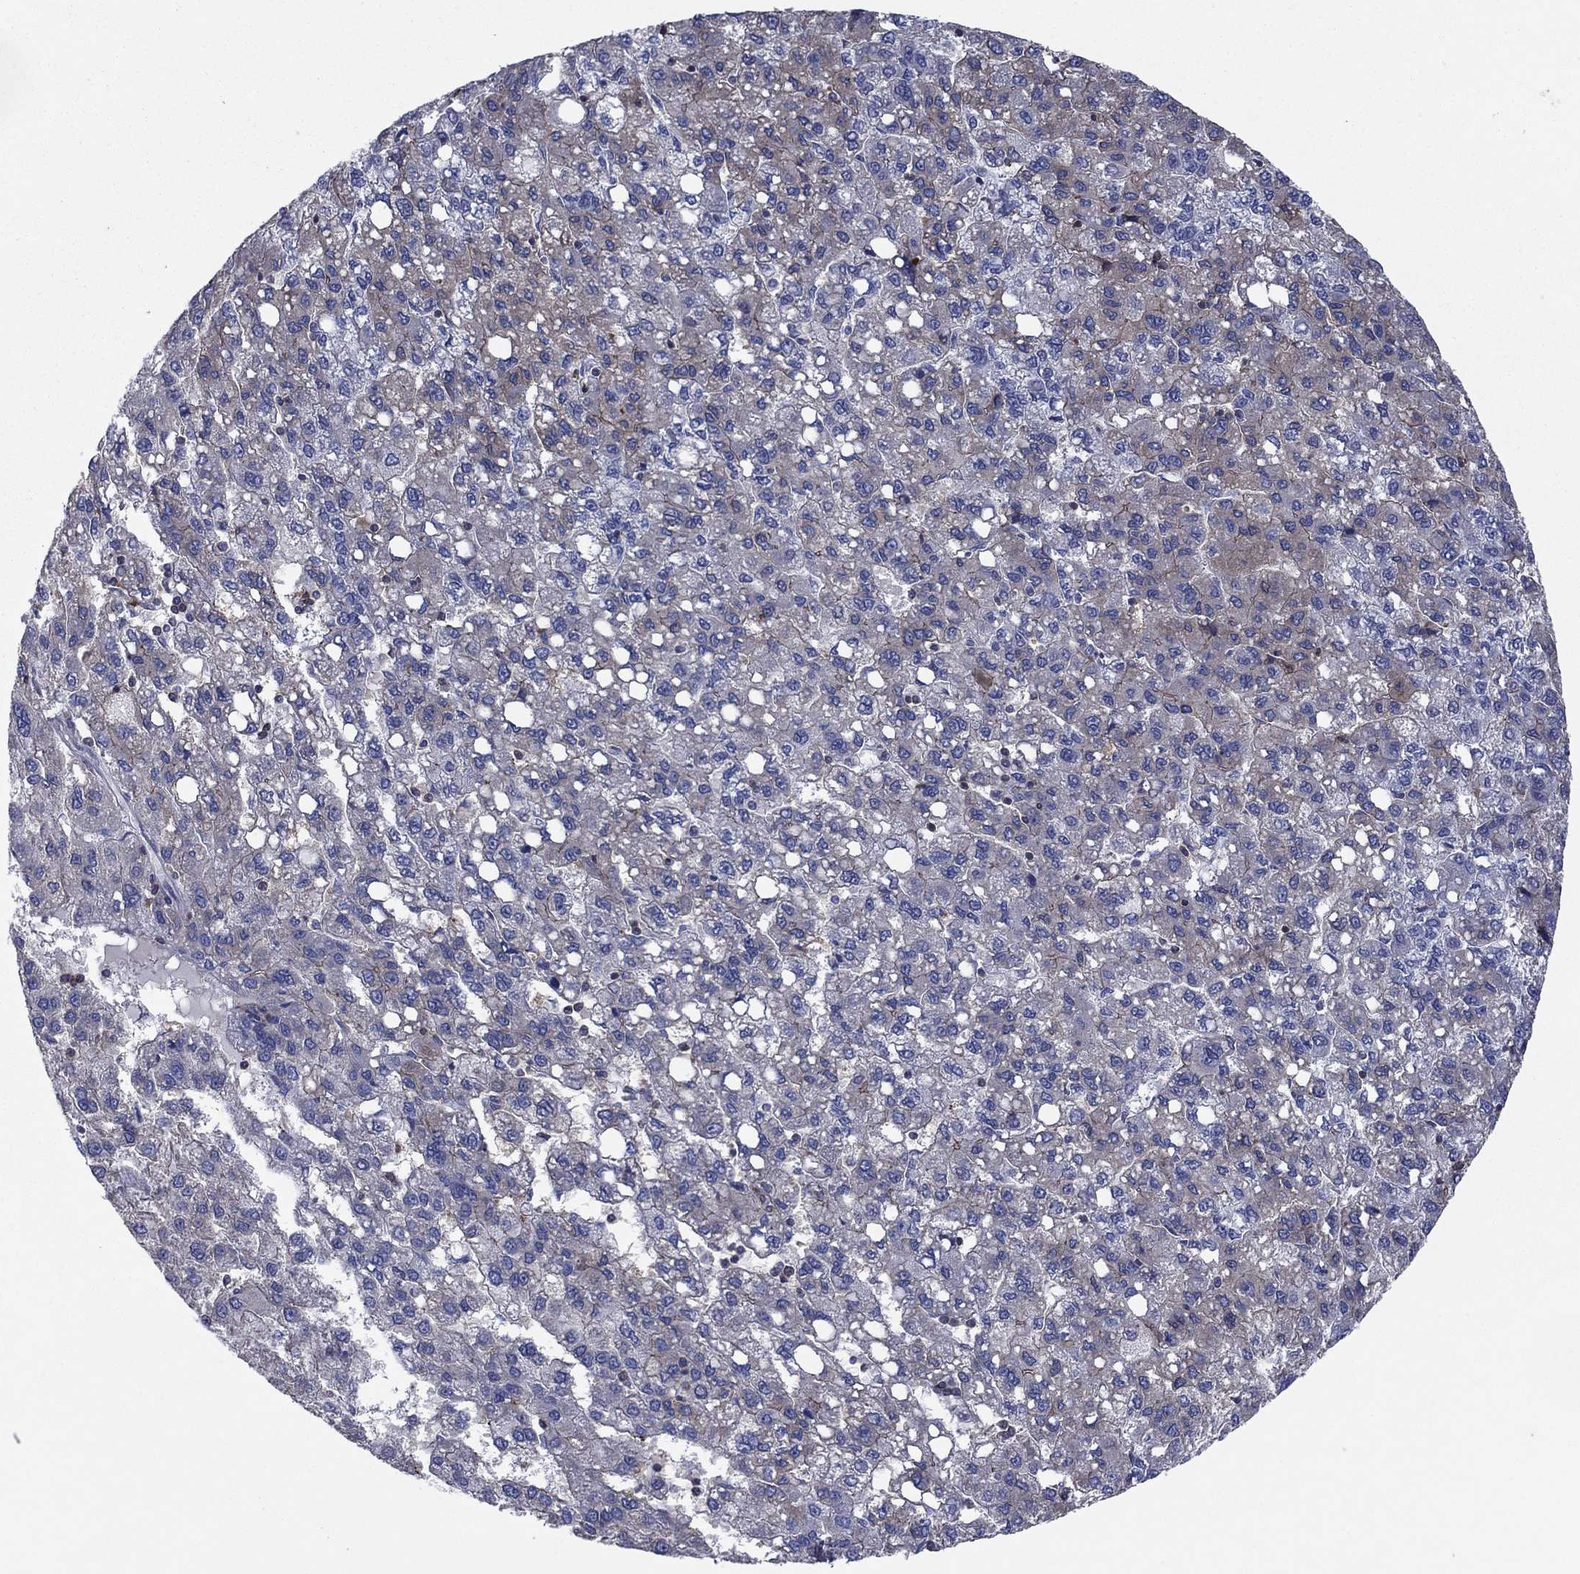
{"staining": {"intensity": "moderate", "quantity": "<25%", "location": "cytoplasmic/membranous"}, "tissue": "liver cancer", "cell_type": "Tumor cells", "image_type": "cancer", "snomed": [{"axis": "morphology", "description": "Carcinoma, Hepatocellular, NOS"}, {"axis": "topography", "description": "Liver"}], "caption": "Immunohistochemistry image of neoplastic tissue: liver cancer (hepatocellular carcinoma) stained using IHC exhibits low levels of moderate protein expression localized specifically in the cytoplasmic/membranous of tumor cells, appearing as a cytoplasmic/membranous brown color.", "gene": "PVR", "patient": {"sex": "female", "age": 82}}